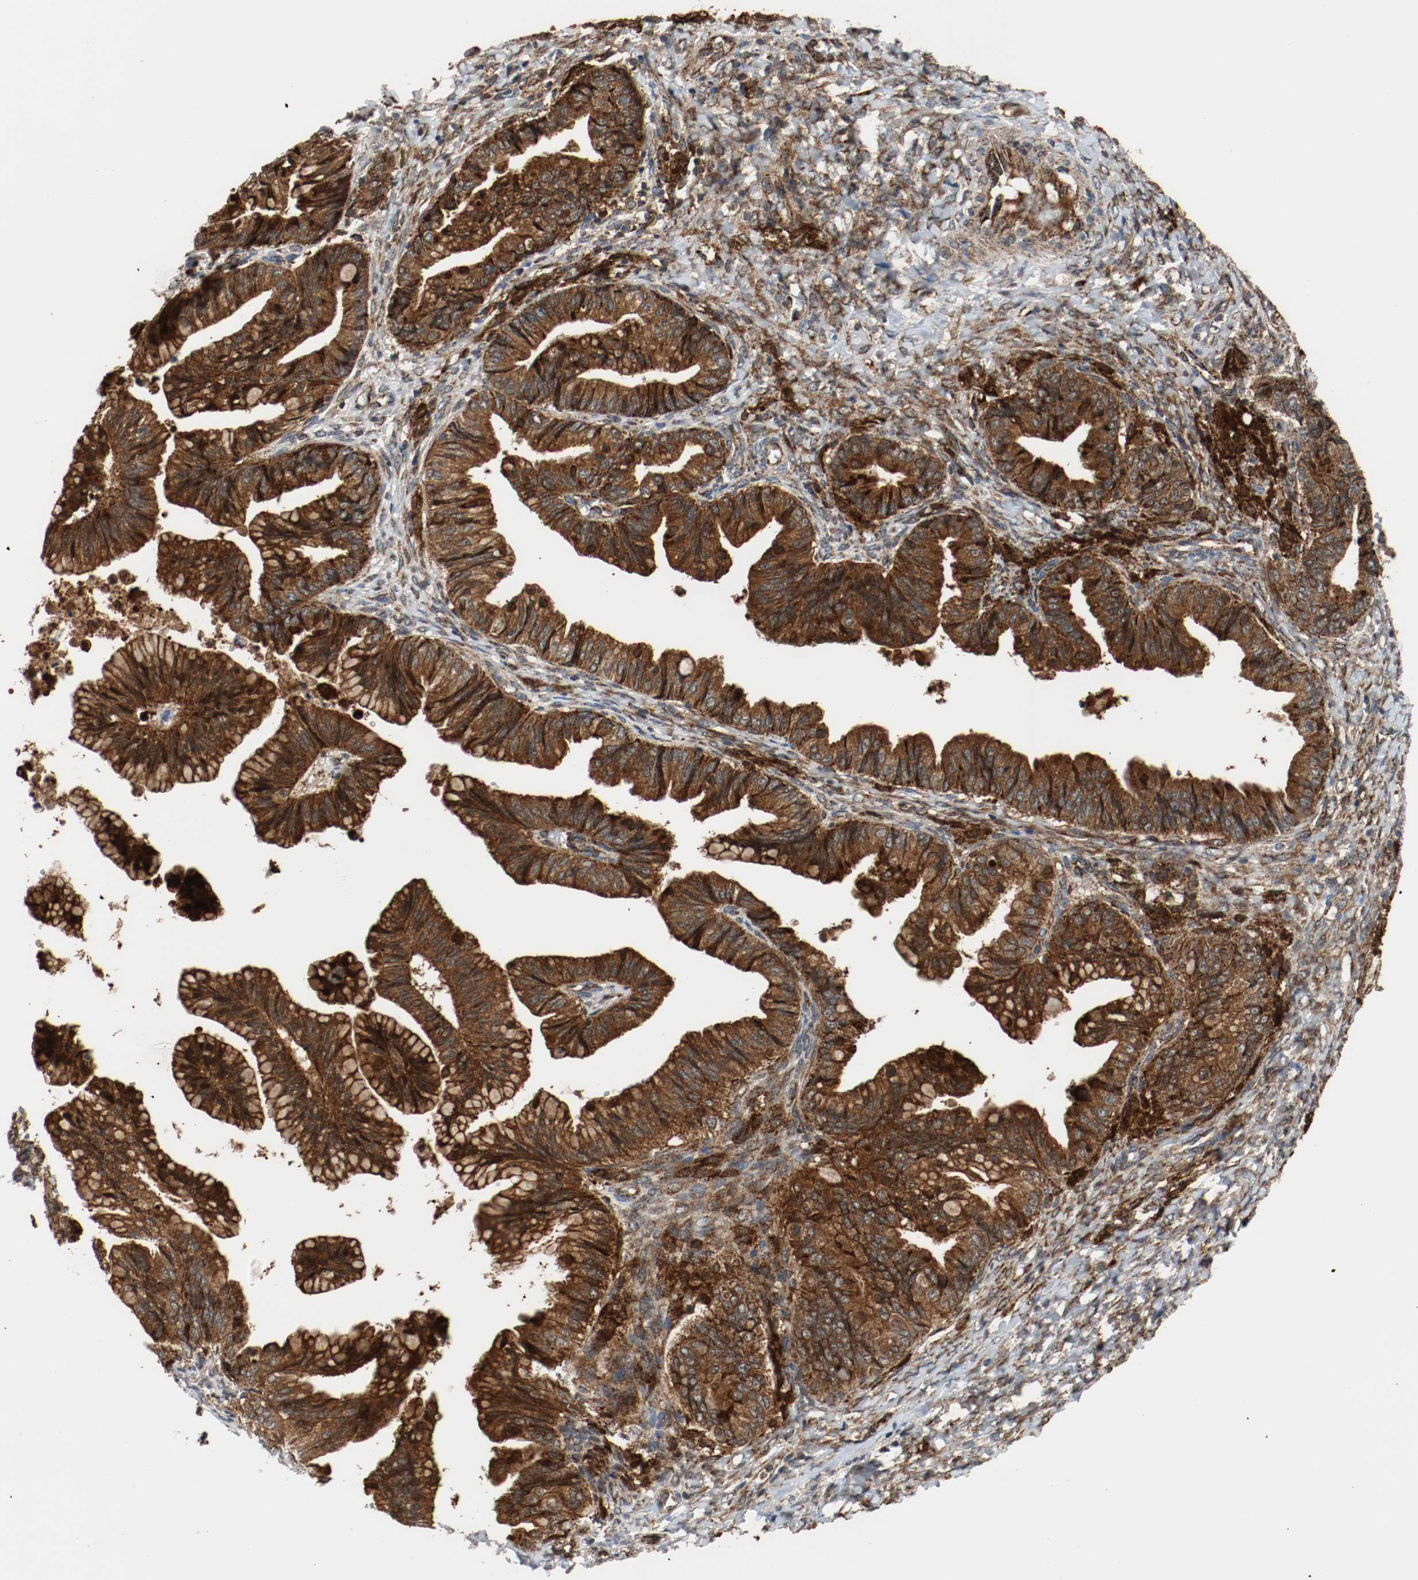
{"staining": {"intensity": "strong", "quantity": ">75%", "location": "cytoplasmic/membranous"}, "tissue": "ovarian cancer", "cell_type": "Tumor cells", "image_type": "cancer", "snomed": [{"axis": "morphology", "description": "Cystadenocarcinoma, mucinous, NOS"}, {"axis": "topography", "description": "Ovary"}], "caption": "This is a photomicrograph of immunohistochemistry (IHC) staining of mucinous cystadenocarcinoma (ovarian), which shows strong expression in the cytoplasmic/membranous of tumor cells.", "gene": "TXNRD1", "patient": {"sex": "female", "age": 36}}